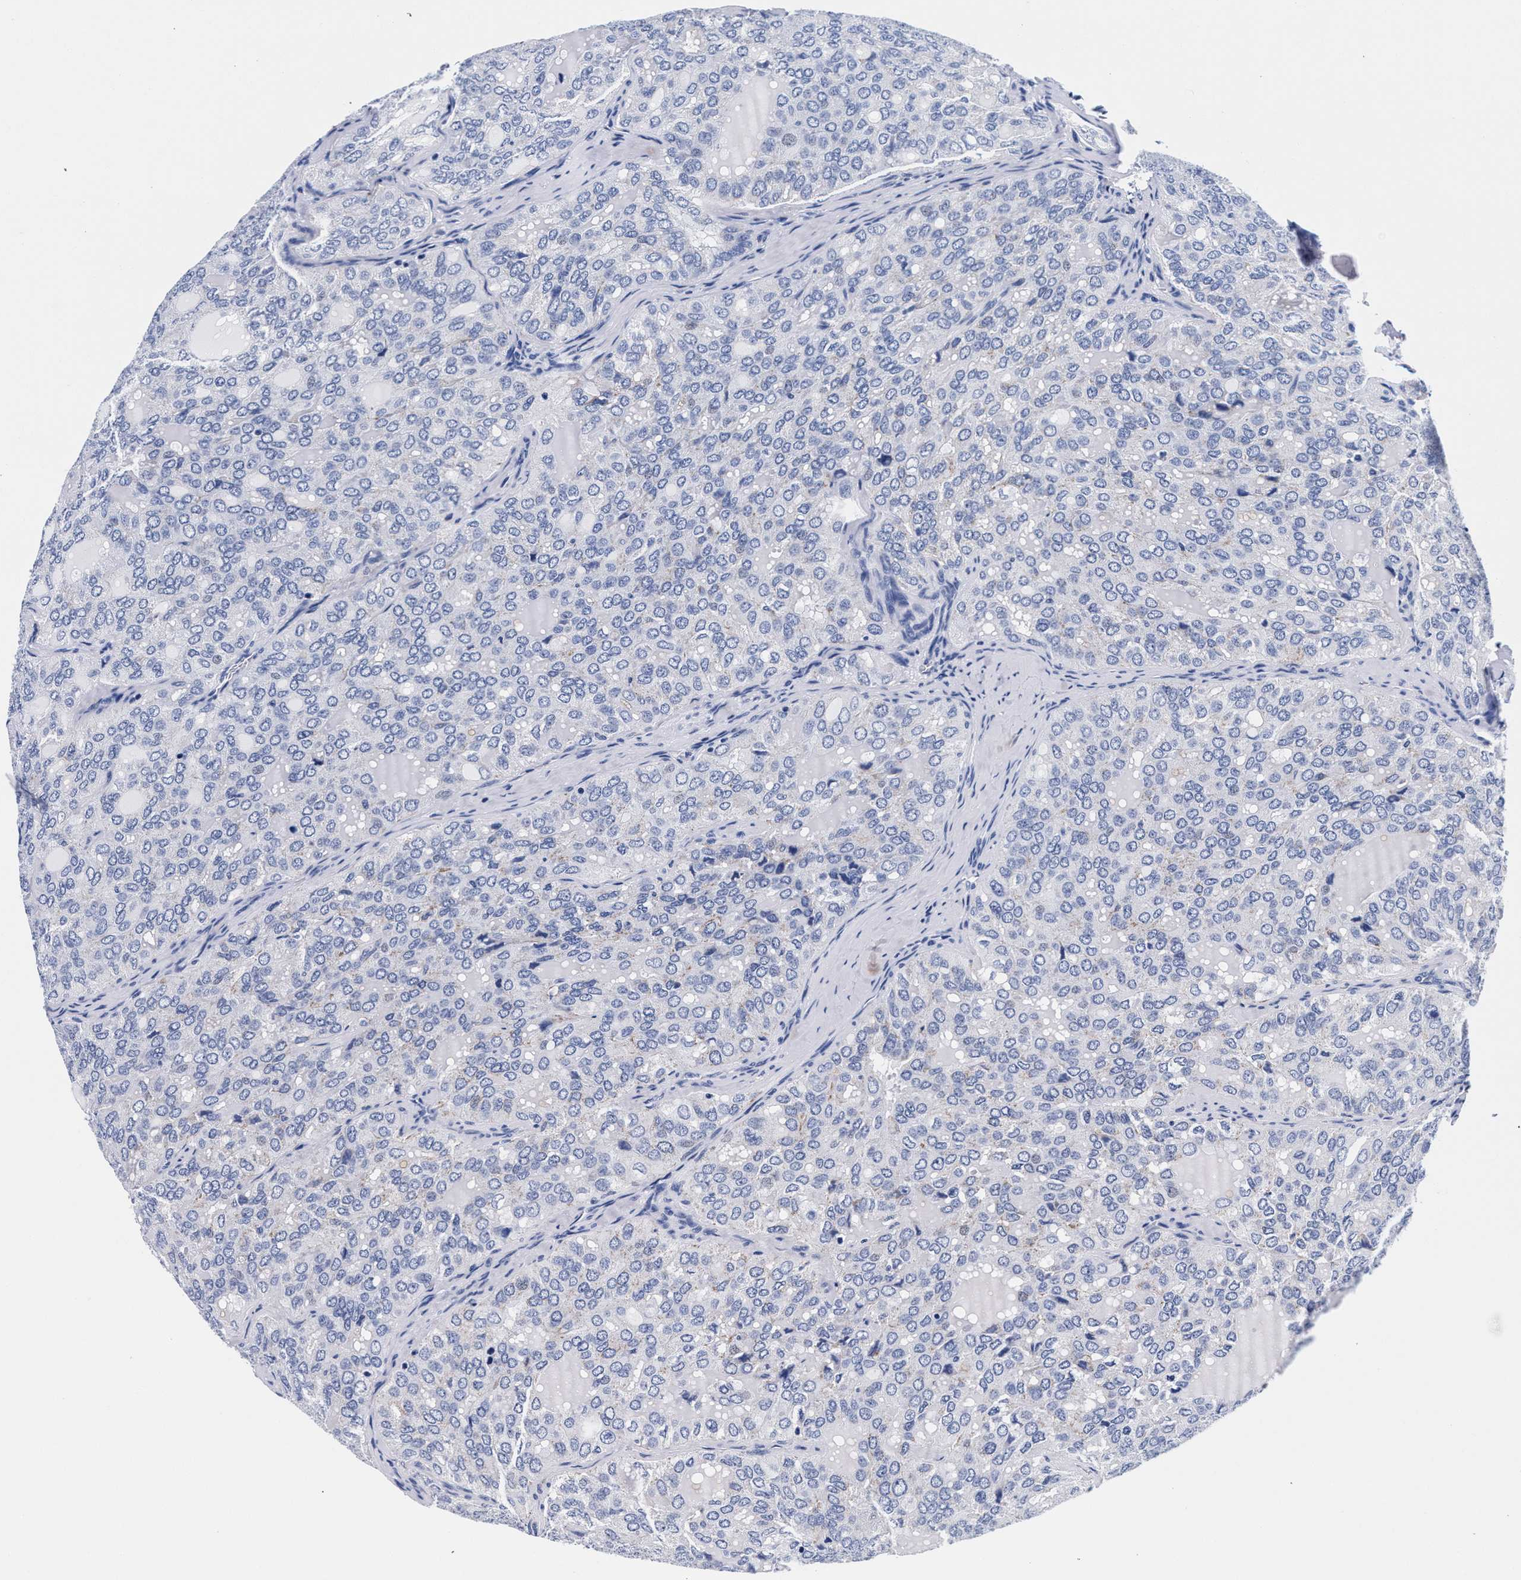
{"staining": {"intensity": "negative", "quantity": "none", "location": "none"}, "tissue": "thyroid cancer", "cell_type": "Tumor cells", "image_type": "cancer", "snomed": [{"axis": "morphology", "description": "Follicular adenoma carcinoma, NOS"}, {"axis": "topography", "description": "Thyroid gland"}], "caption": "An image of human thyroid cancer is negative for staining in tumor cells. Nuclei are stained in blue.", "gene": "RAB3B", "patient": {"sex": "male", "age": 75}}